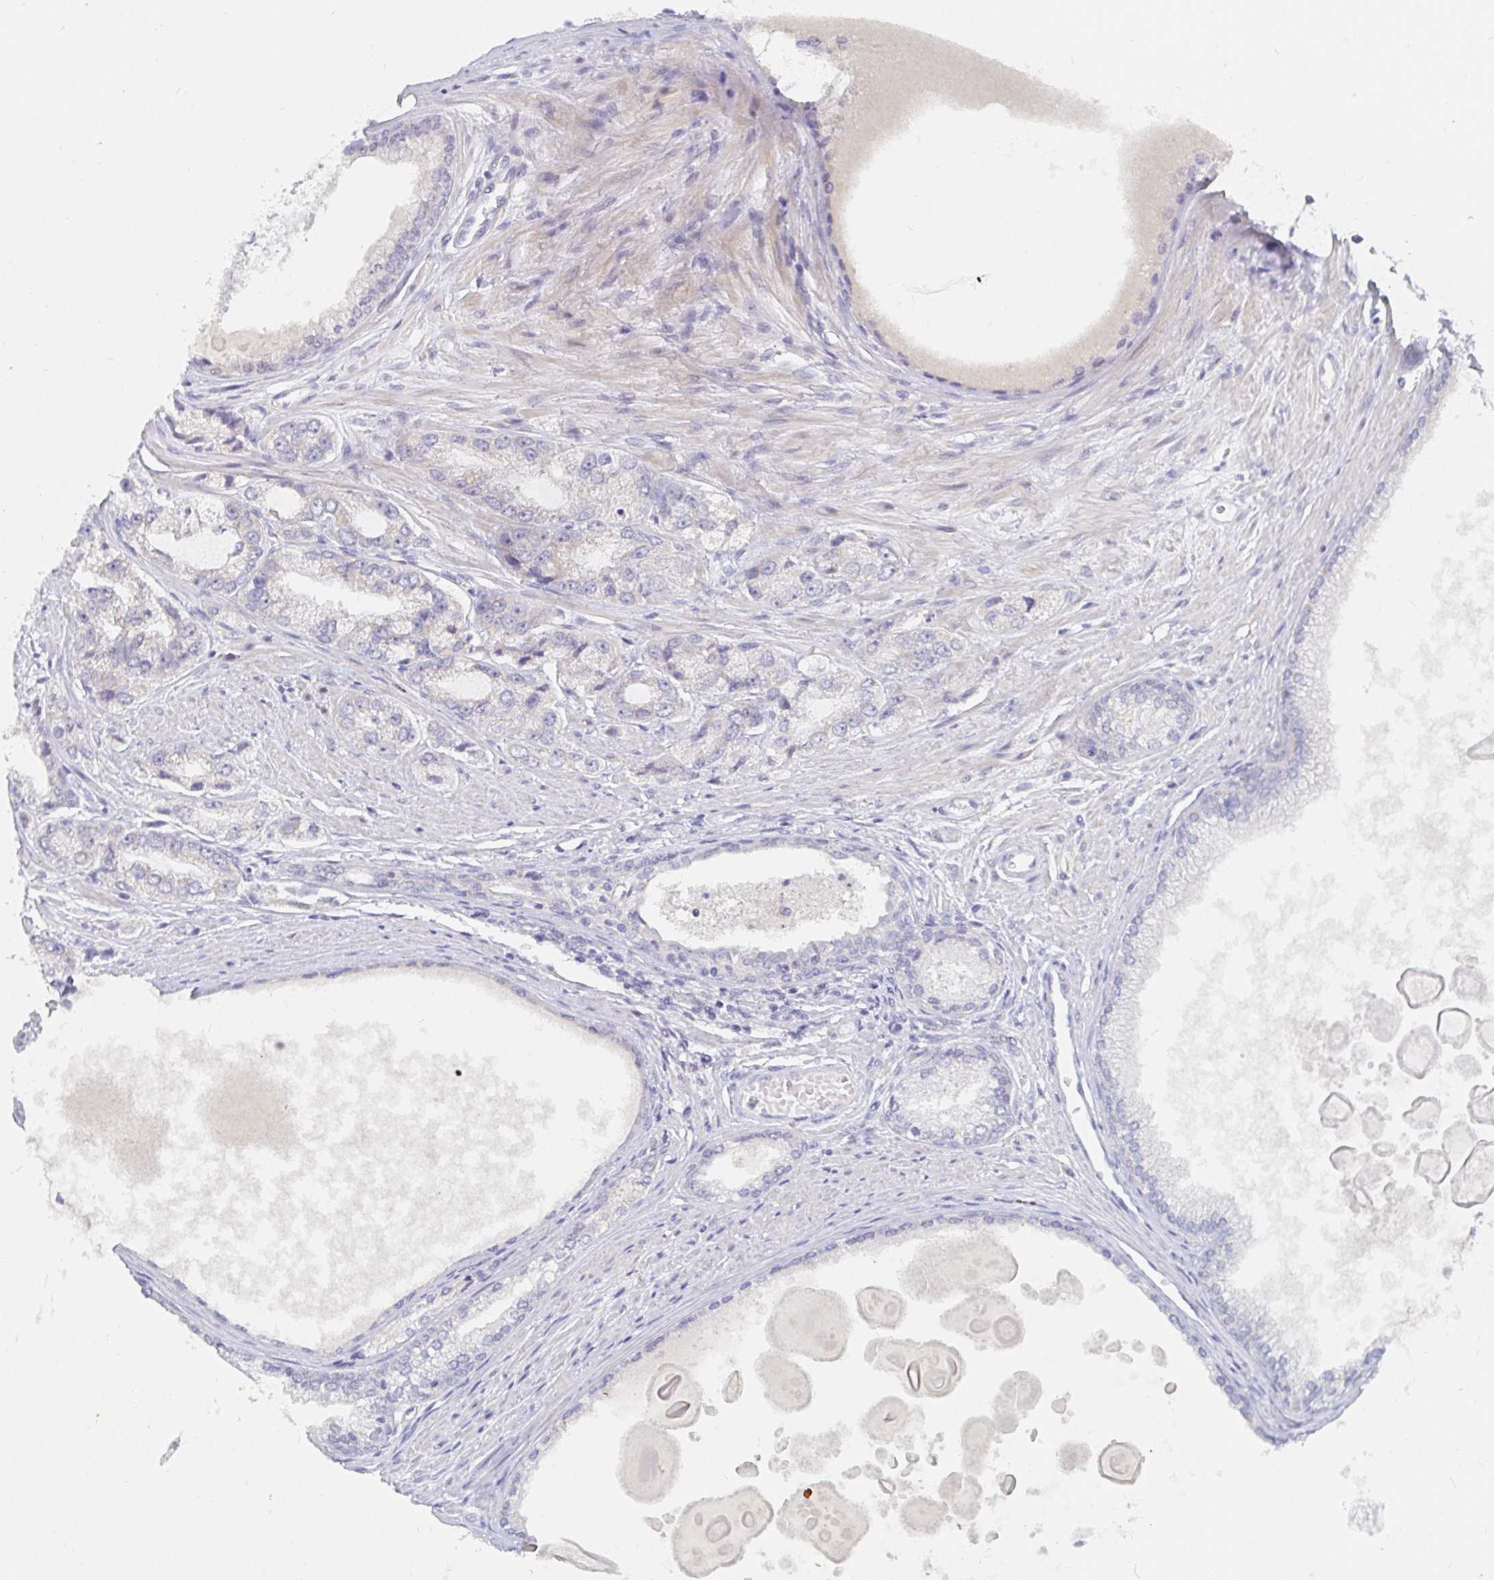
{"staining": {"intensity": "negative", "quantity": "none", "location": "none"}, "tissue": "prostate cancer", "cell_type": "Tumor cells", "image_type": "cancer", "snomed": [{"axis": "morphology", "description": "Adenocarcinoma, Low grade"}, {"axis": "topography", "description": "Prostate"}], "caption": "DAB (3,3'-diaminobenzidine) immunohistochemical staining of prostate adenocarcinoma (low-grade) displays no significant staining in tumor cells.", "gene": "ZNF430", "patient": {"sex": "male", "age": 69}}